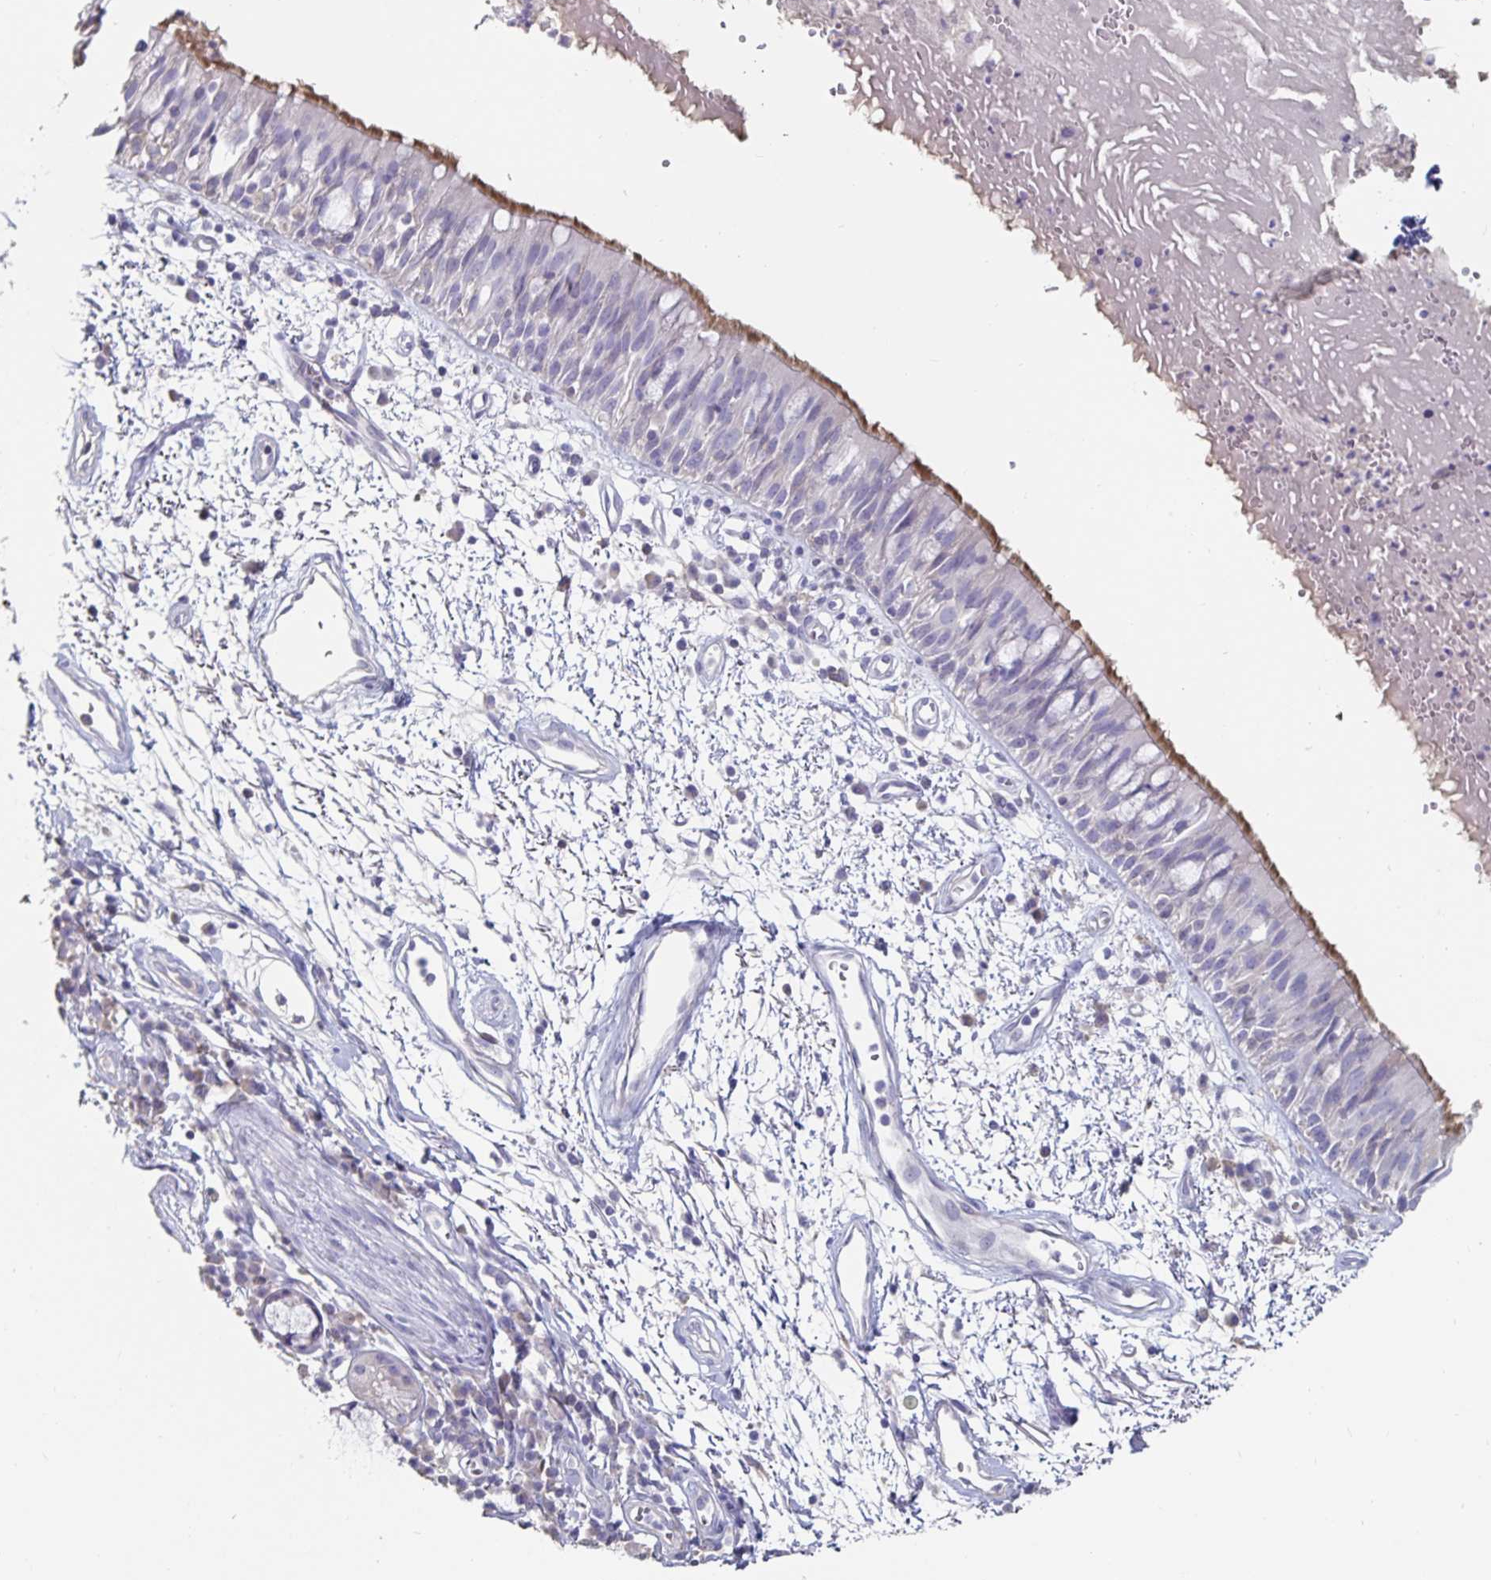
{"staining": {"intensity": "moderate", "quantity": ">75%", "location": "cytoplasmic/membranous"}, "tissue": "bronchus", "cell_type": "Respiratory epithelial cells", "image_type": "normal", "snomed": [{"axis": "morphology", "description": "Normal tissue, NOS"}, {"axis": "morphology", "description": "Squamous cell carcinoma, NOS"}, {"axis": "topography", "description": "Cartilage tissue"}, {"axis": "topography", "description": "Bronchus"}, {"axis": "topography", "description": "Lung"}], "caption": "Protein expression analysis of benign bronchus reveals moderate cytoplasmic/membranous staining in approximately >75% of respiratory epithelial cells.", "gene": "CFAP69", "patient": {"sex": "male", "age": 66}}